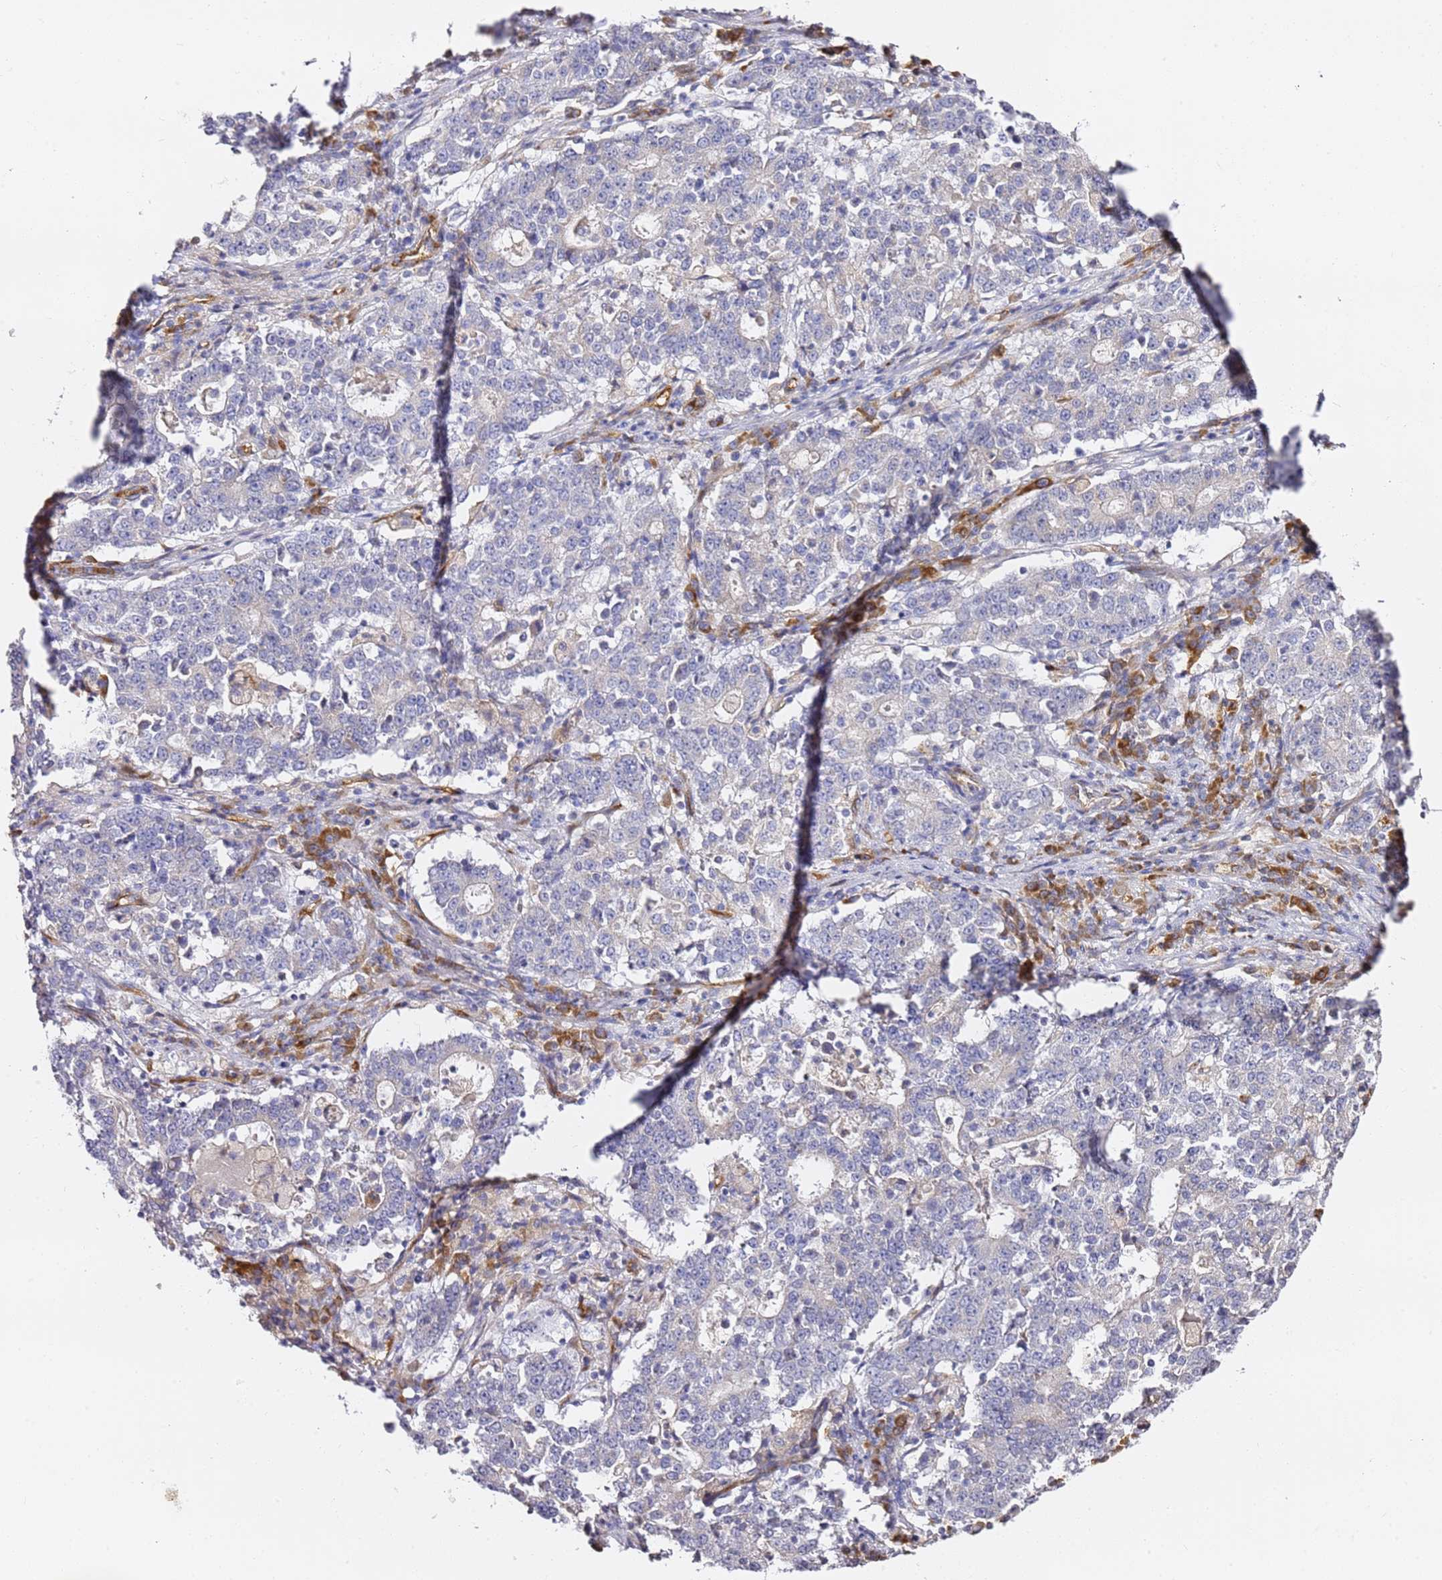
{"staining": {"intensity": "negative", "quantity": "none", "location": "none"}, "tissue": "stomach cancer", "cell_type": "Tumor cells", "image_type": "cancer", "snomed": [{"axis": "morphology", "description": "Adenocarcinoma, NOS"}, {"axis": "topography", "description": "Stomach"}], "caption": "Human stomach cancer (adenocarcinoma) stained for a protein using immunohistochemistry (IHC) demonstrates no staining in tumor cells.", "gene": "KIF7", "patient": {"sex": "male", "age": 59}}